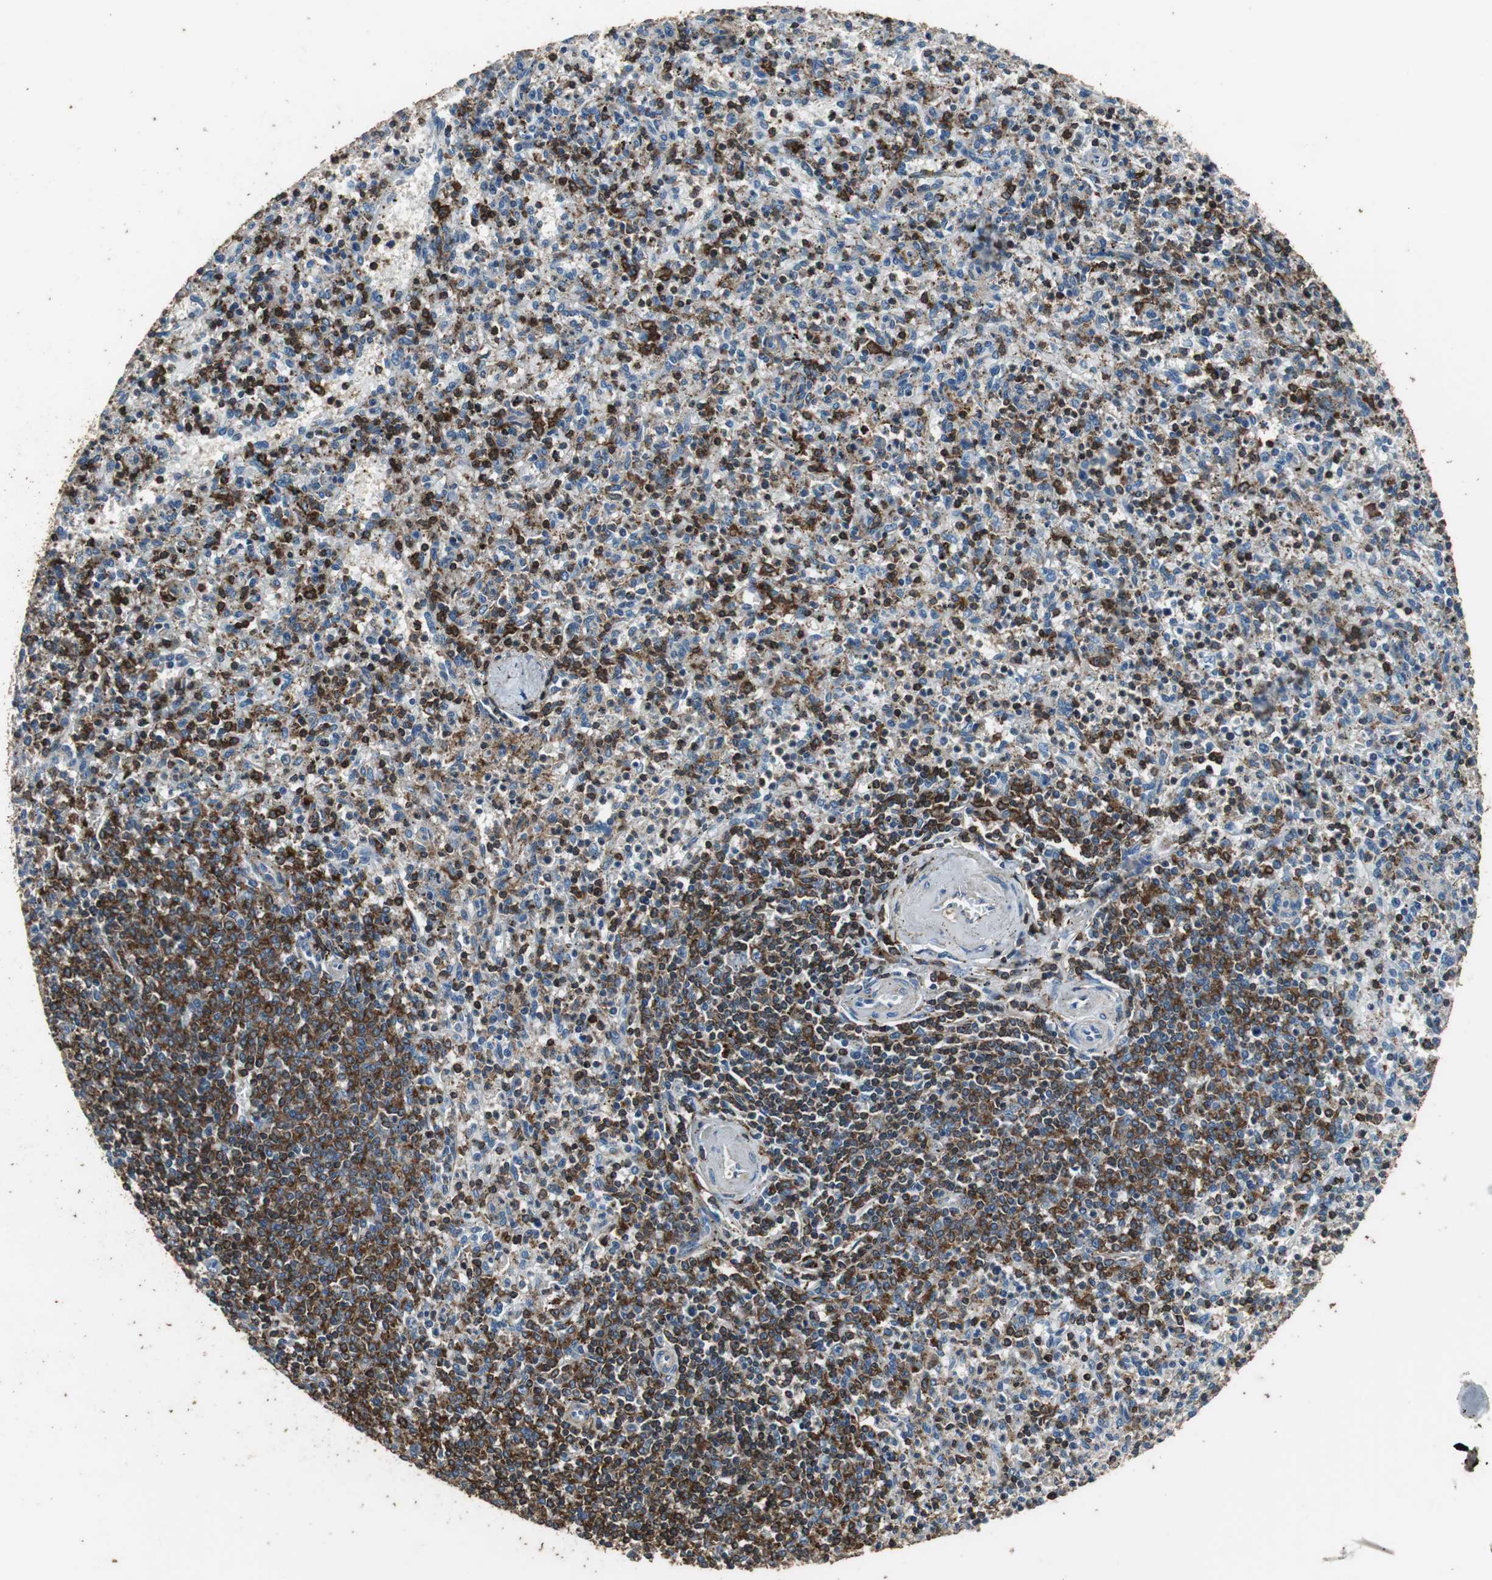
{"staining": {"intensity": "strong", "quantity": "25%-75%", "location": "cytoplasmic/membranous"}, "tissue": "spleen", "cell_type": "Cells in red pulp", "image_type": "normal", "snomed": [{"axis": "morphology", "description": "Normal tissue, NOS"}, {"axis": "topography", "description": "Spleen"}], "caption": "Immunohistochemical staining of normal spleen displays strong cytoplasmic/membranous protein staining in approximately 25%-75% of cells in red pulp.", "gene": "PRKRA", "patient": {"sex": "male", "age": 72}}